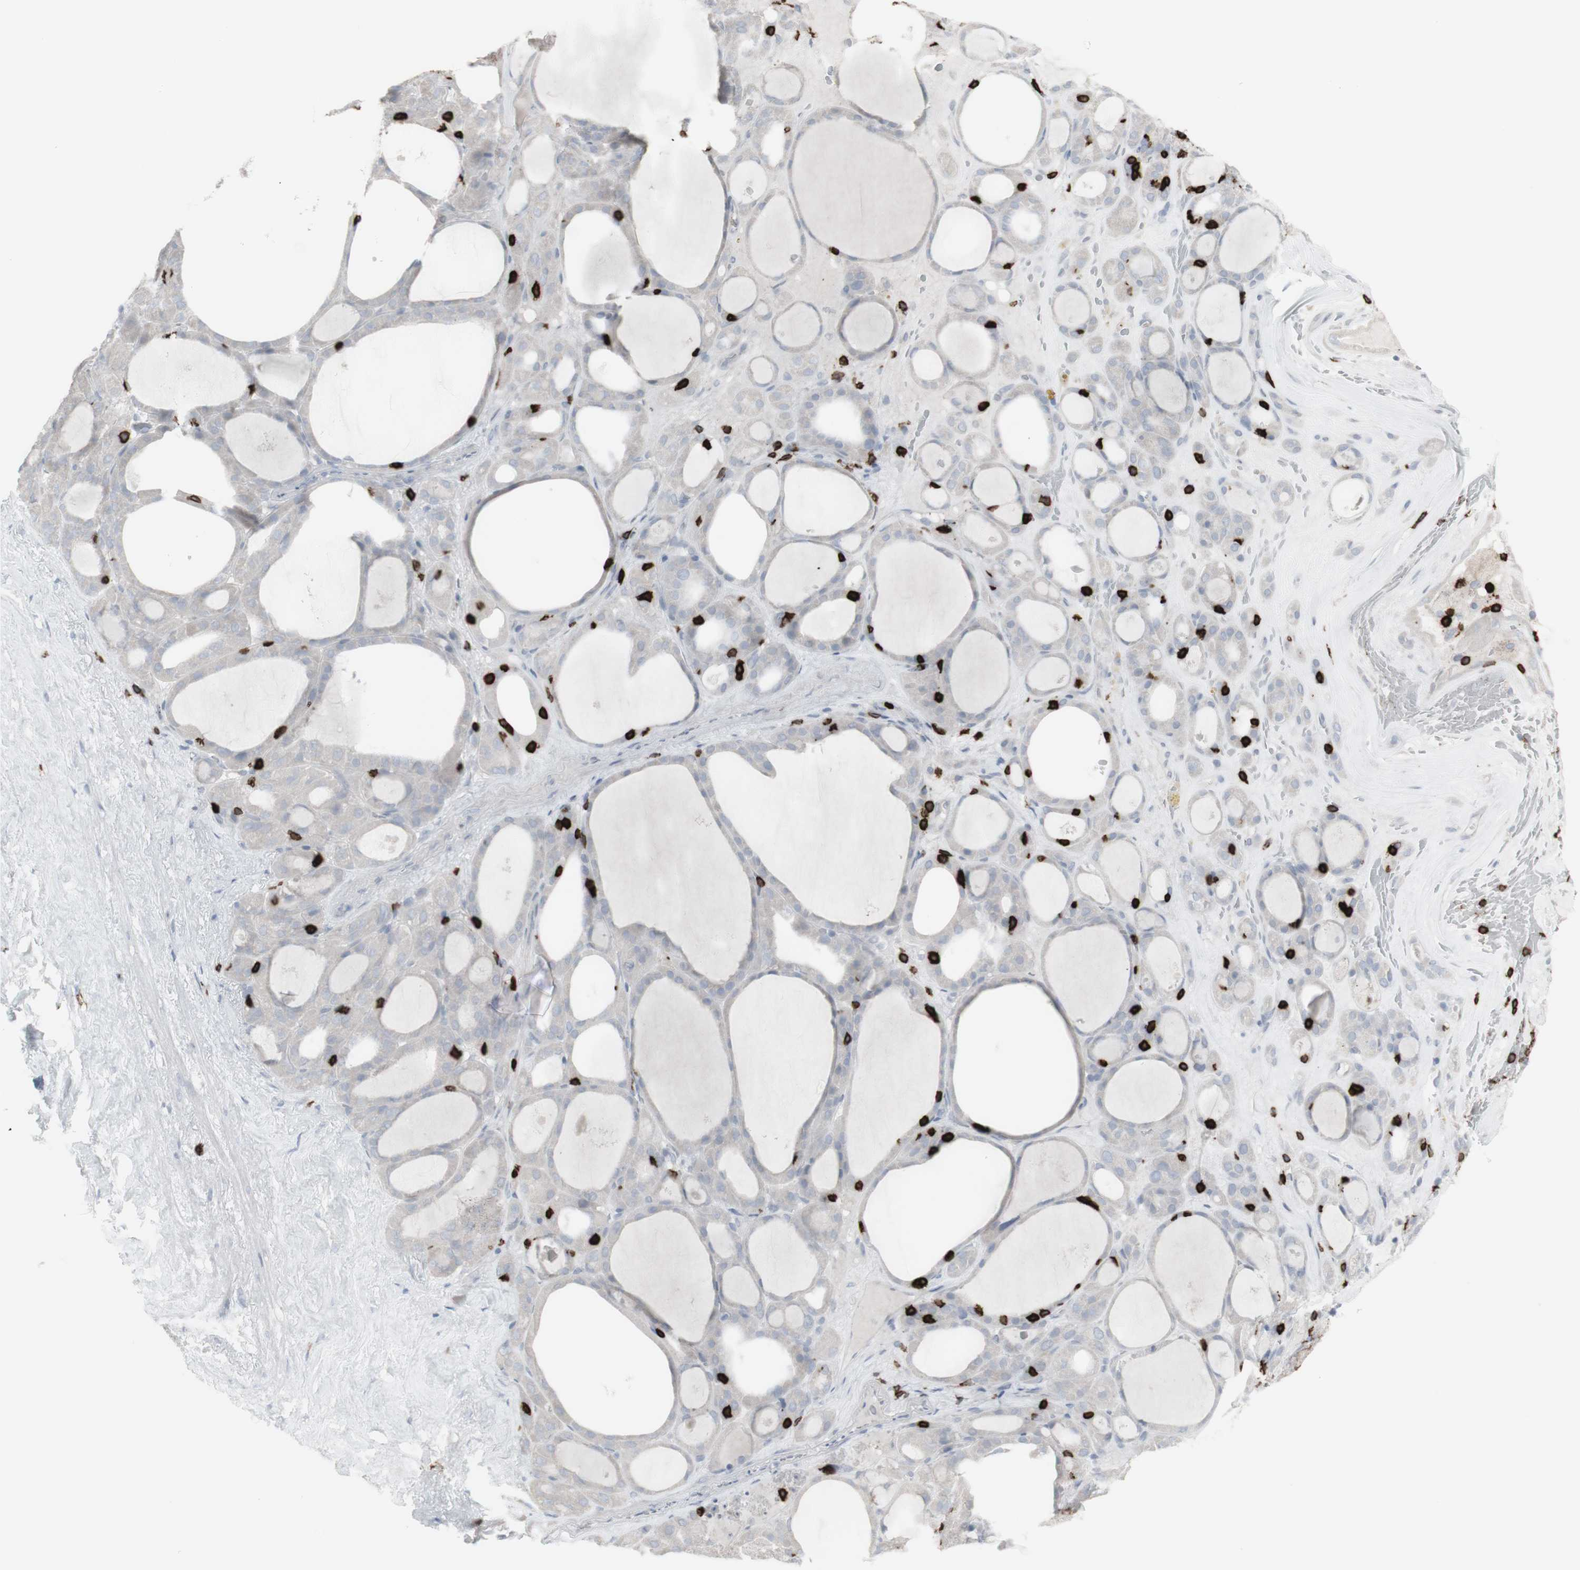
{"staining": {"intensity": "negative", "quantity": "none", "location": "none"}, "tissue": "thyroid gland", "cell_type": "Glandular cells", "image_type": "normal", "snomed": [{"axis": "morphology", "description": "Normal tissue, NOS"}, {"axis": "morphology", "description": "Carcinoma, NOS"}, {"axis": "topography", "description": "Thyroid gland"}], "caption": "Glandular cells are negative for brown protein staining in normal thyroid gland.", "gene": "CD247", "patient": {"sex": "female", "age": 86}}